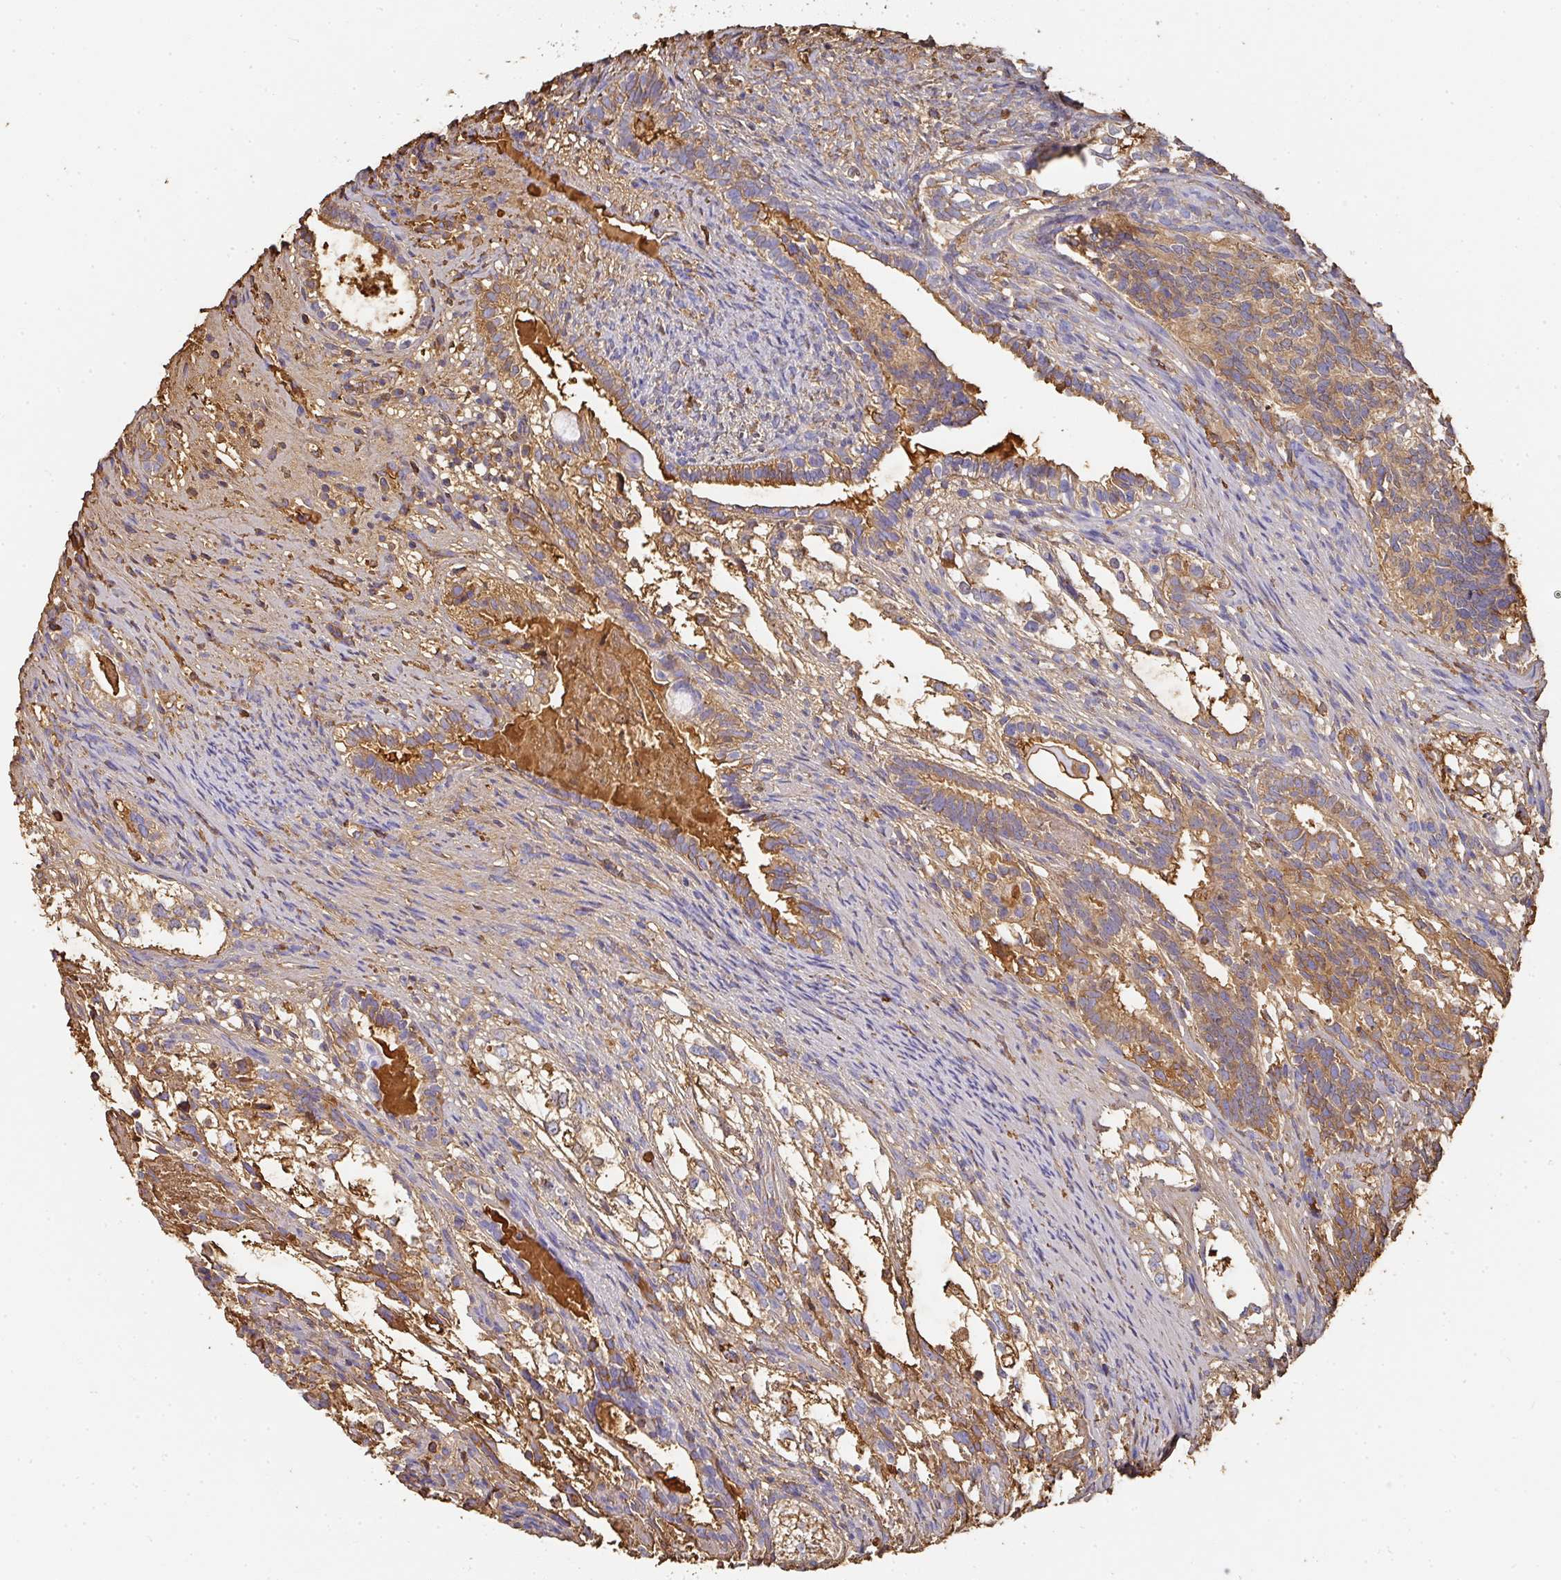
{"staining": {"intensity": "moderate", "quantity": ">75%", "location": "cytoplasmic/membranous"}, "tissue": "testis cancer", "cell_type": "Tumor cells", "image_type": "cancer", "snomed": [{"axis": "morphology", "description": "Seminoma, NOS"}, {"axis": "morphology", "description": "Carcinoma, Embryonal, NOS"}, {"axis": "topography", "description": "Testis"}], "caption": "A brown stain shows moderate cytoplasmic/membranous staining of a protein in testis cancer (seminoma) tumor cells.", "gene": "ALB", "patient": {"sex": "male", "age": 41}}